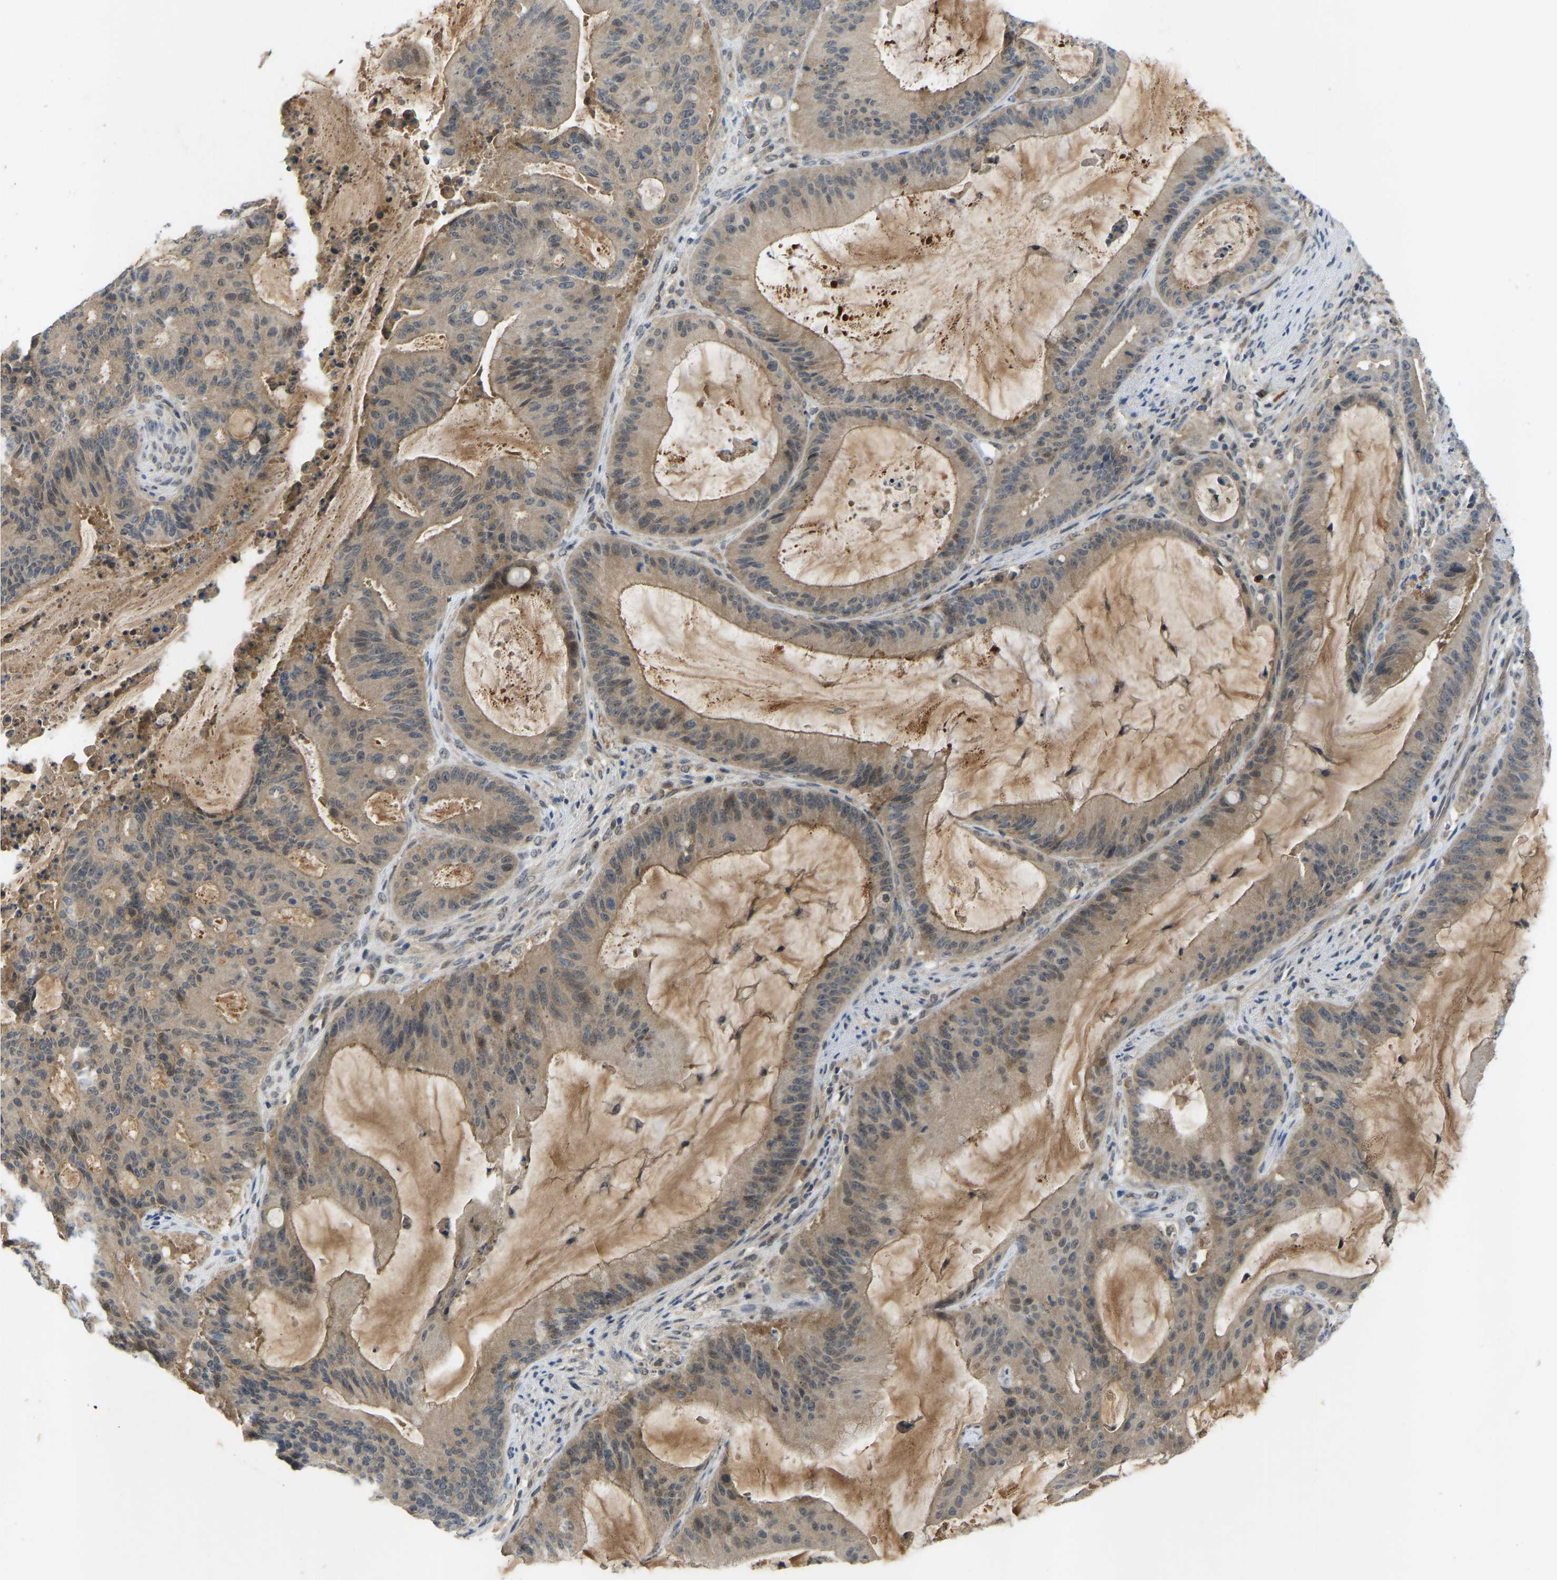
{"staining": {"intensity": "weak", "quantity": ">75%", "location": "cytoplasmic/membranous,nuclear"}, "tissue": "liver cancer", "cell_type": "Tumor cells", "image_type": "cancer", "snomed": [{"axis": "morphology", "description": "Normal tissue, NOS"}, {"axis": "morphology", "description": "Cholangiocarcinoma"}, {"axis": "topography", "description": "Liver"}, {"axis": "topography", "description": "Peripheral nerve tissue"}], "caption": "Cholangiocarcinoma (liver) was stained to show a protein in brown. There is low levels of weak cytoplasmic/membranous and nuclear expression in about >75% of tumor cells.", "gene": "ZNF251", "patient": {"sex": "female", "age": 73}}